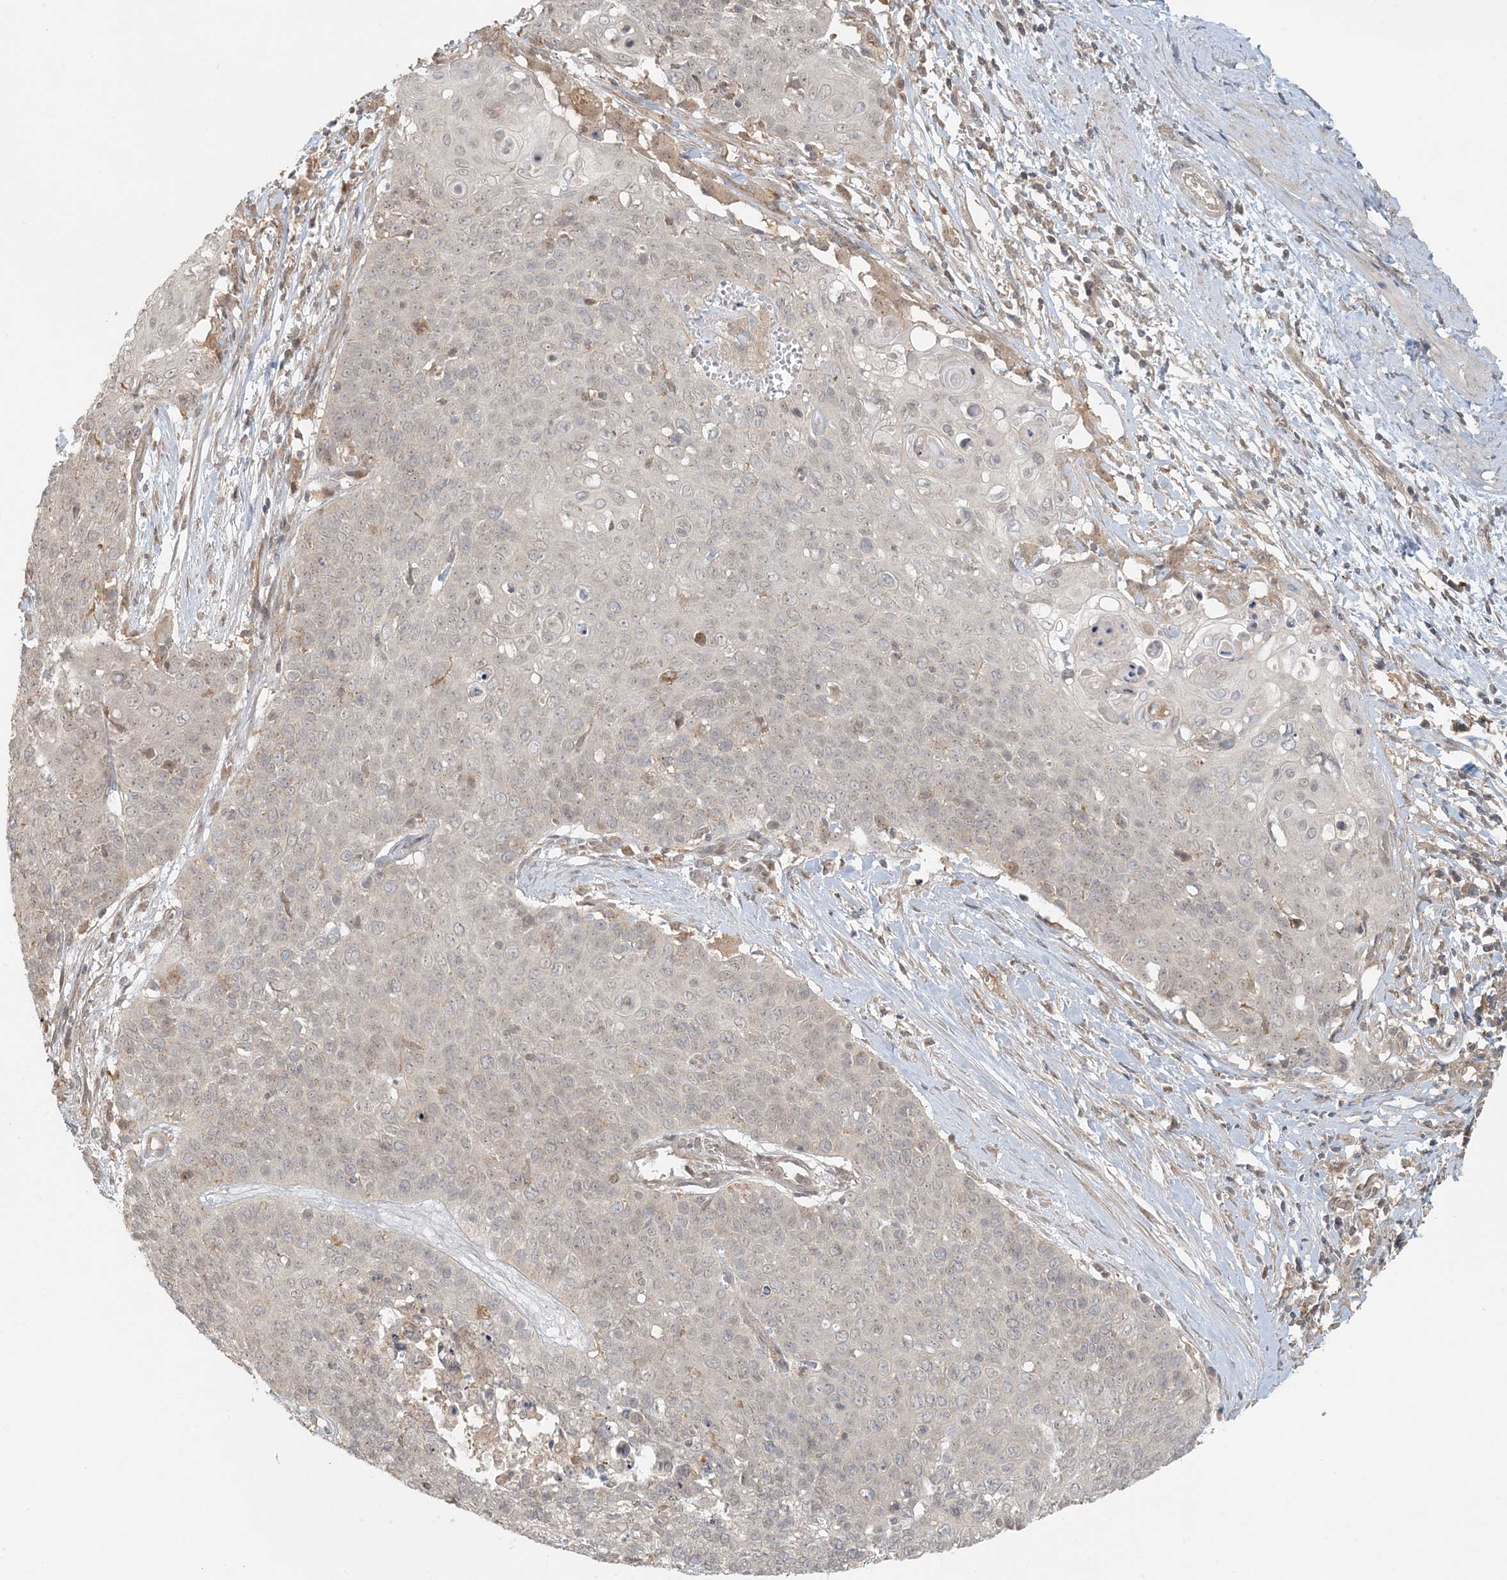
{"staining": {"intensity": "negative", "quantity": "none", "location": "none"}, "tissue": "cervical cancer", "cell_type": "Tumor cells", "image_type": "cancer", "snomed": [{"axis": "morphology", "description": "Squamous cell carcinoma, NOS"}, {"axis": "topography", "description": "Cervix"}], "caption": "IHC photomicrograph of human cervical squamous cell carcinoma stained for a protein (brown), which displays no positivity in tumor cells.", "gene": "OBI1", "patient": {"sex": "female", "age": 39}}